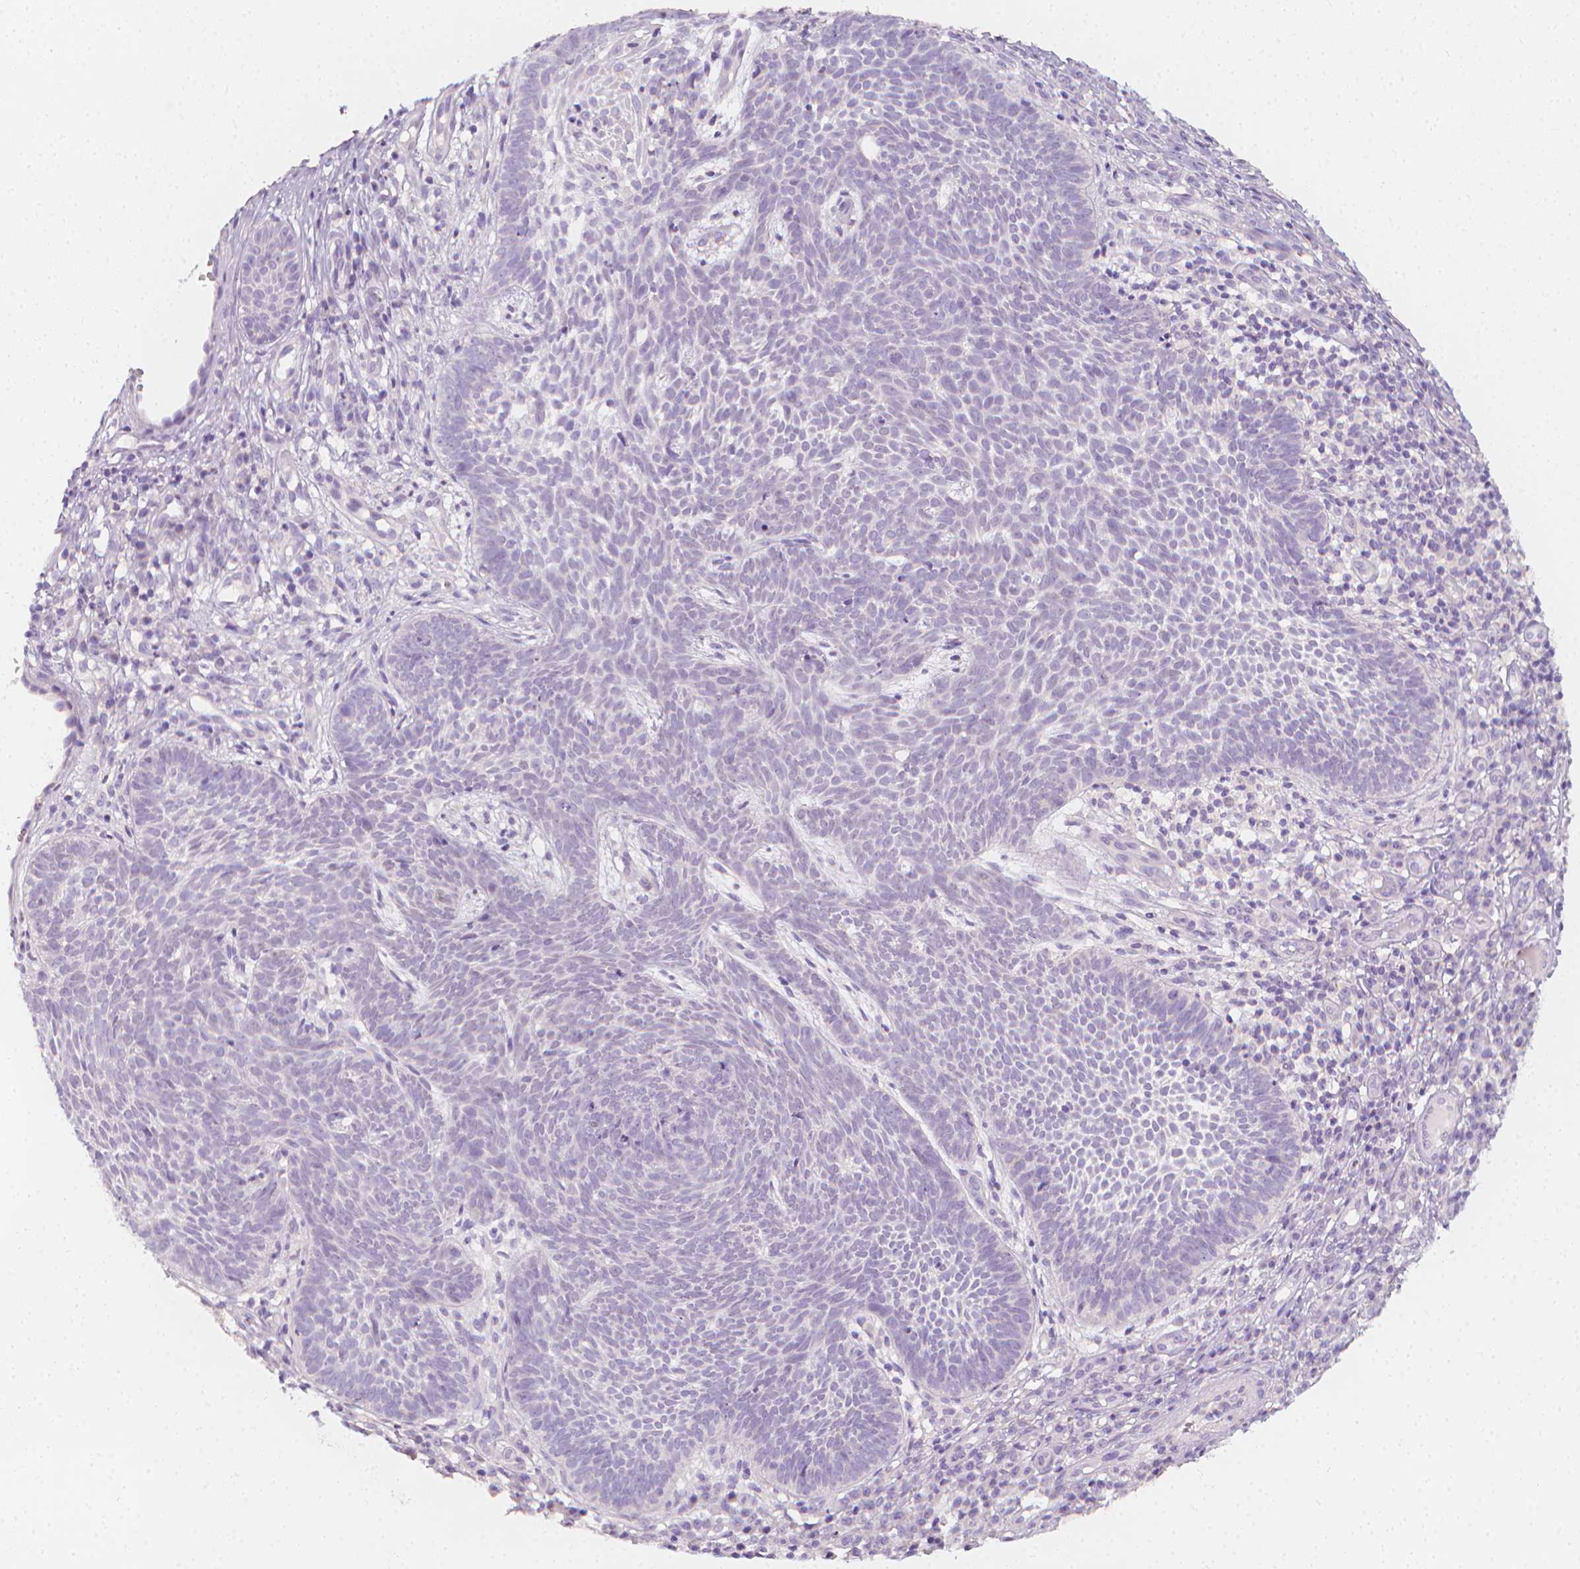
{"staining": {"intensity": "negative", "quantity": "none", "location": "none"}, "tissue": "skin cancer", "cell_type": "Tumor cells", "image_type": "cancer", "snomed": [{"axis": "morphology", "description": "Basal cell carcinoma"}, {"axis": "topography", "description": "Skin"}], "caption": "This is an immunohistochemistry image of basal cell carcinoma (skin). There is no staining in tumor cells.", "gene": "RBFOX1", "patient": {"sex": "male", "age": 59}}